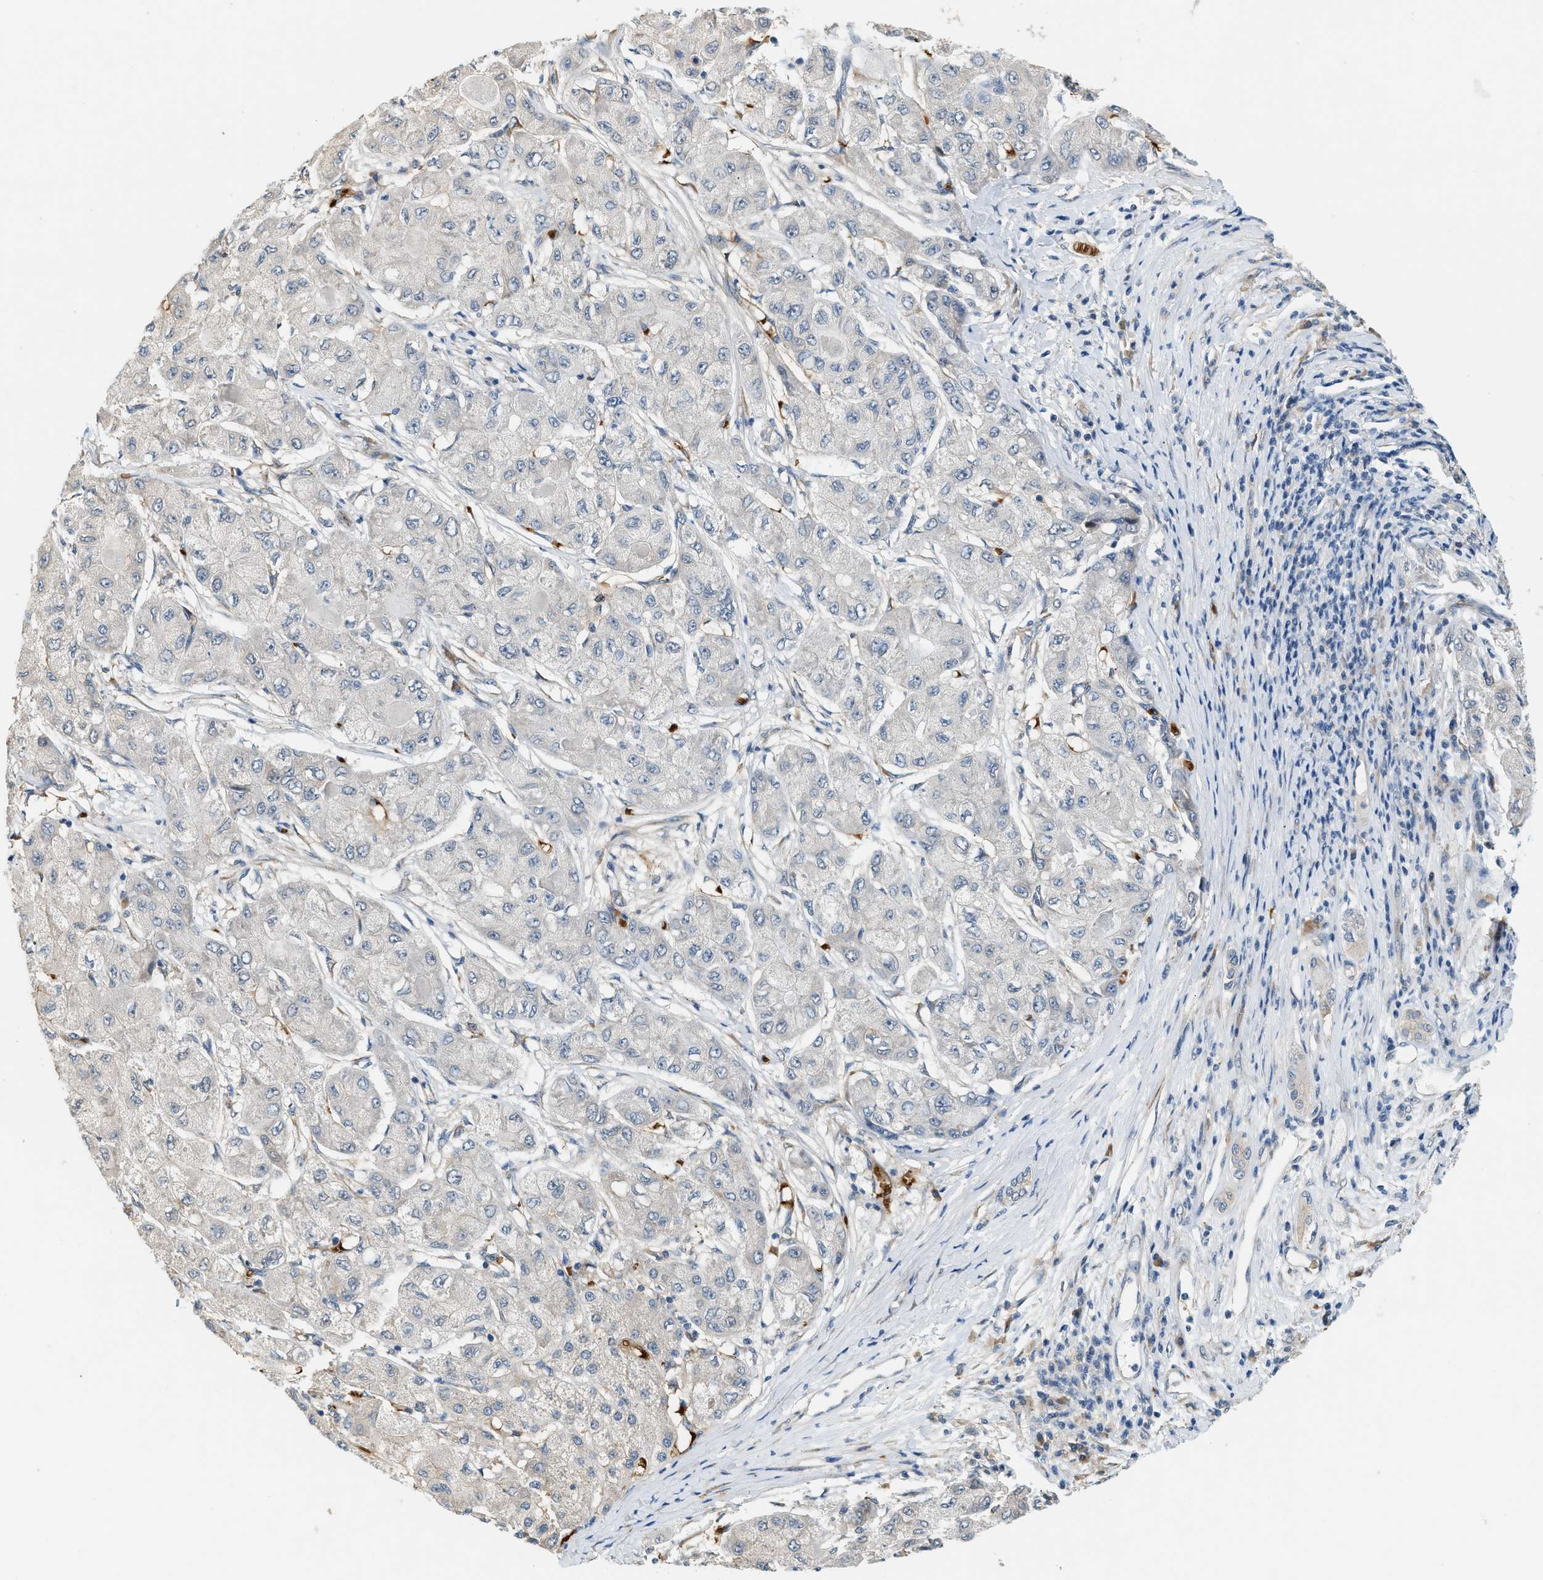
{"staining": {"intensity": "negative", "quantity": "none", "location": "none"}, "tissue": "liver cancer", "cell_type": "Tumor cells", "image_type": "cancer", "snomed": [{"axis": "morphology", "description": "Carcinoma, Hepatocellular, NOS"}, {"axis": "topography", "description": "Liver"}], "caption": "Human liver cancer (hepatocellular carcinoma) stained for a protein using immunohistochemistry reveals no positivity in tumor cells.", "gene": "CYTH2", "patient": {"sex": "male", "age": 80}}